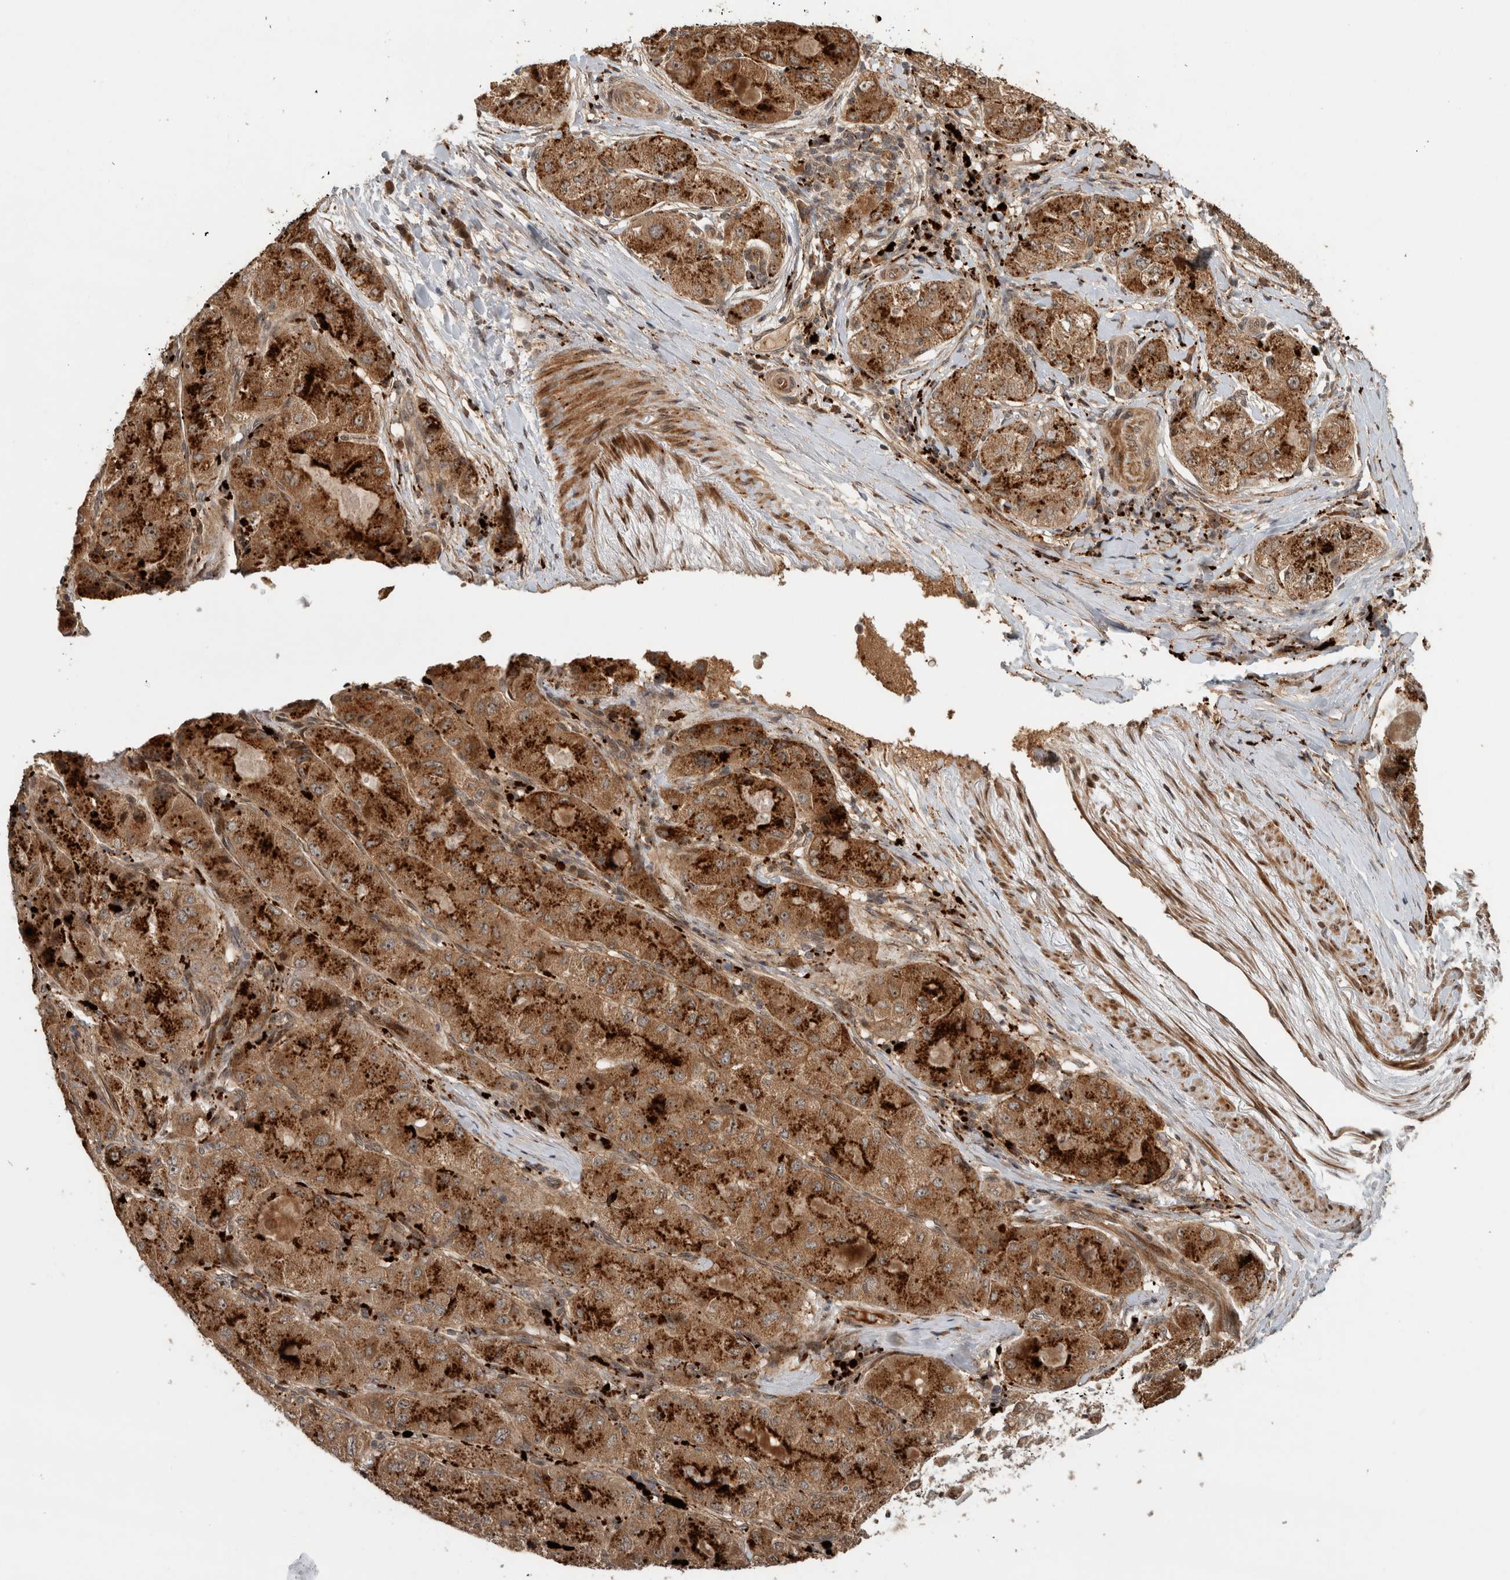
{"staining": {"intensity": "strong", "quantity": ">75%", "location": "cytoplasmic/membranous"}, "tissue": "liver cancer", "cell_type": "Tumor cells", "image_type": "cancer", "snomed": [{"axis": "morphology", "description": "Carcinoma, Hepatocellular, NOS"}, {"axis": "topography", "description": "Liver"}], "caption": "Liver hepatocellular carcinoma stained with DAB (3,3'-diaminobenzidine) immunohistochemistry exhibits high levels of strong cytoplasmic/membranous positivity in approximately >75% of tumor cells.", "gene": "PITPNC1", "patient": {"sex": "male", "age": 80}}